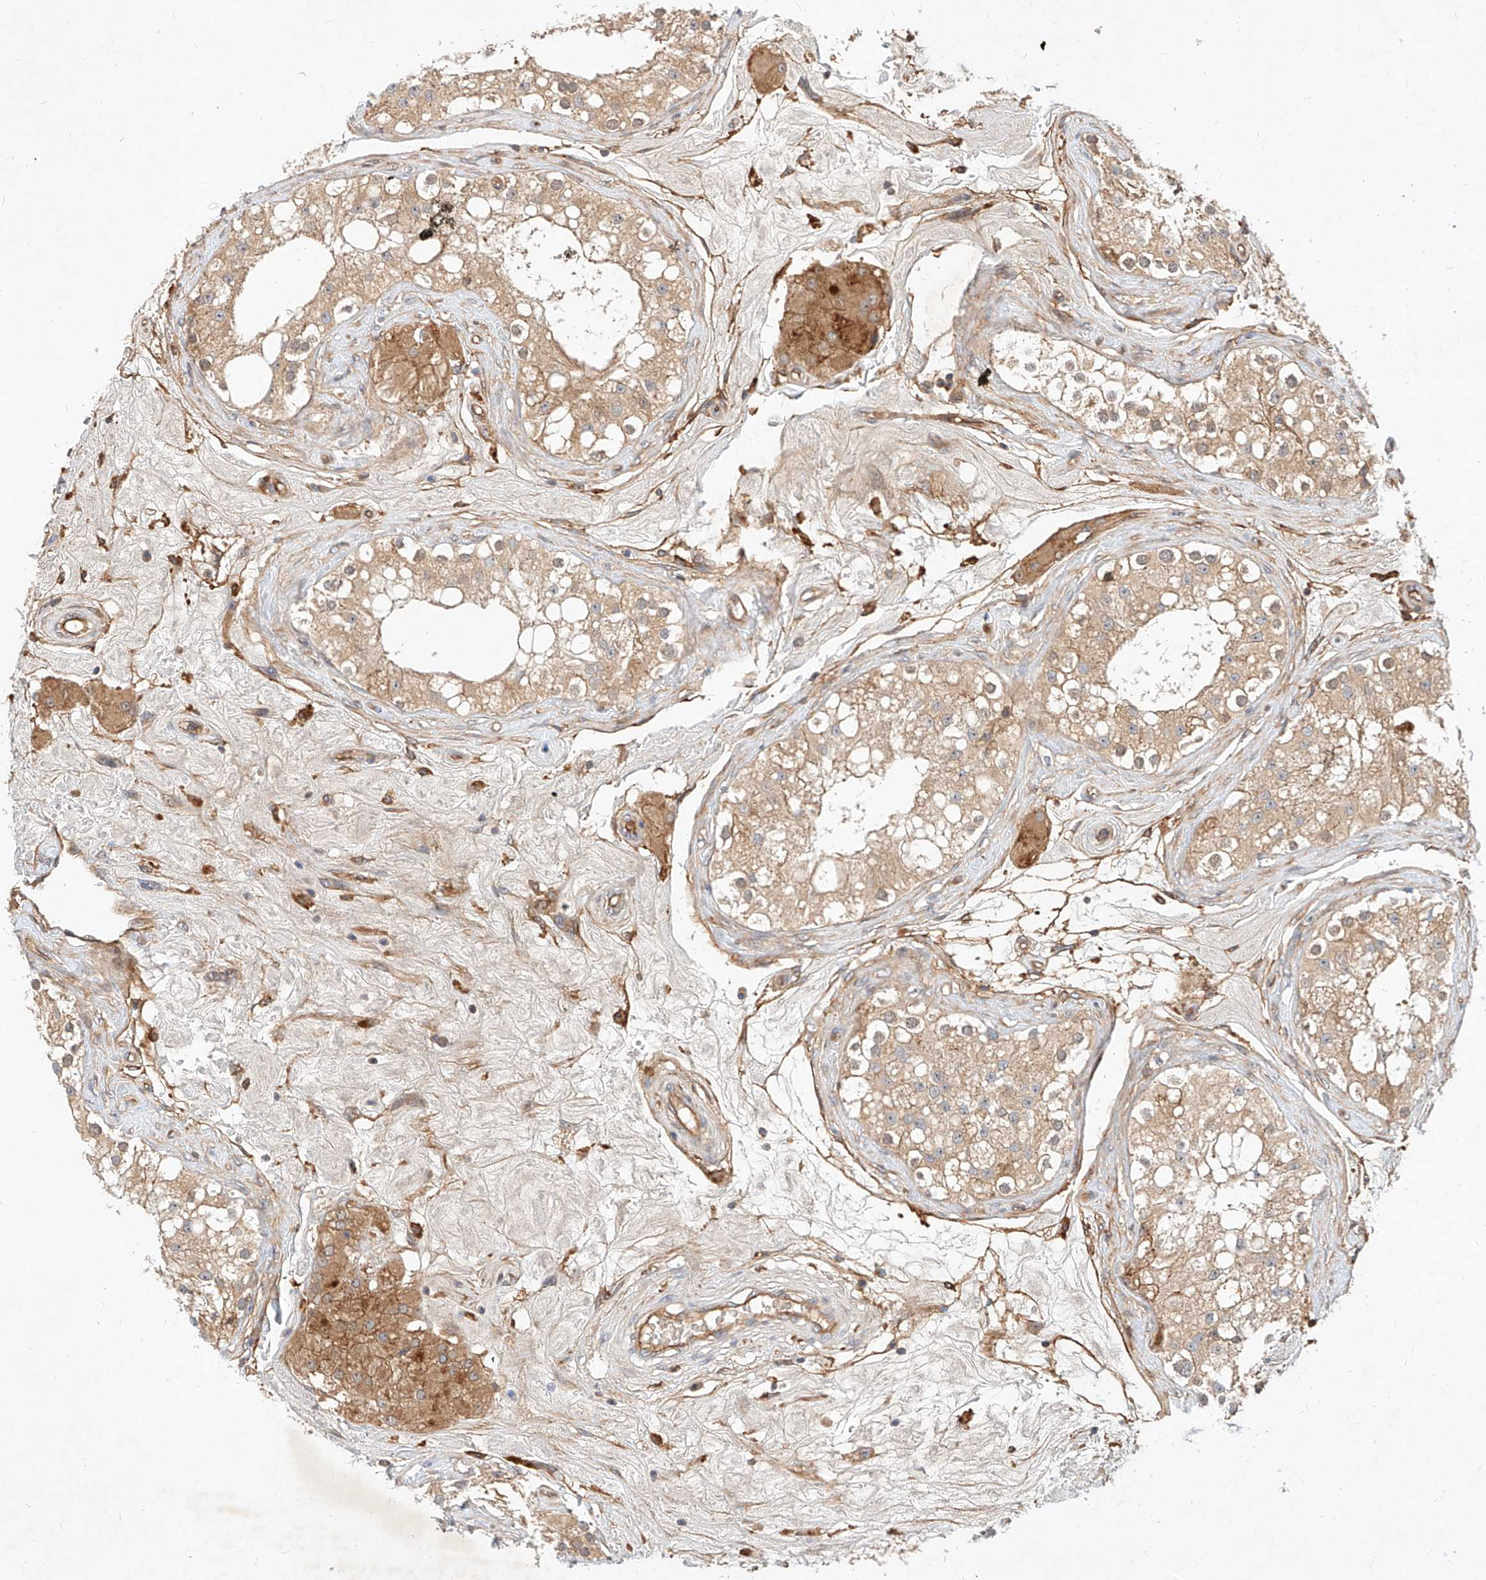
{"staining": {"intensity": "weak", "quantity": "25%-75%", "location": "cytoplasmic/membranous"}, "tissue": "testis", "cell_type": "Cells in seminiferous ducts", "image_type": "normal", "snomed": [{"axis": "morphology", "description": "Normal tissue, NOS"}, {"axis": "topography", "description": "Testis"}], "caption": "IHC image of normal testis stained for a protein (brown), which demonstrates low levels of weak cytoplasmic/membranous staining in about 25%-75% of cells in seminiferous ducts.", "gene": "NFAM1", "patient": {"sex": "male", "age": 84}}